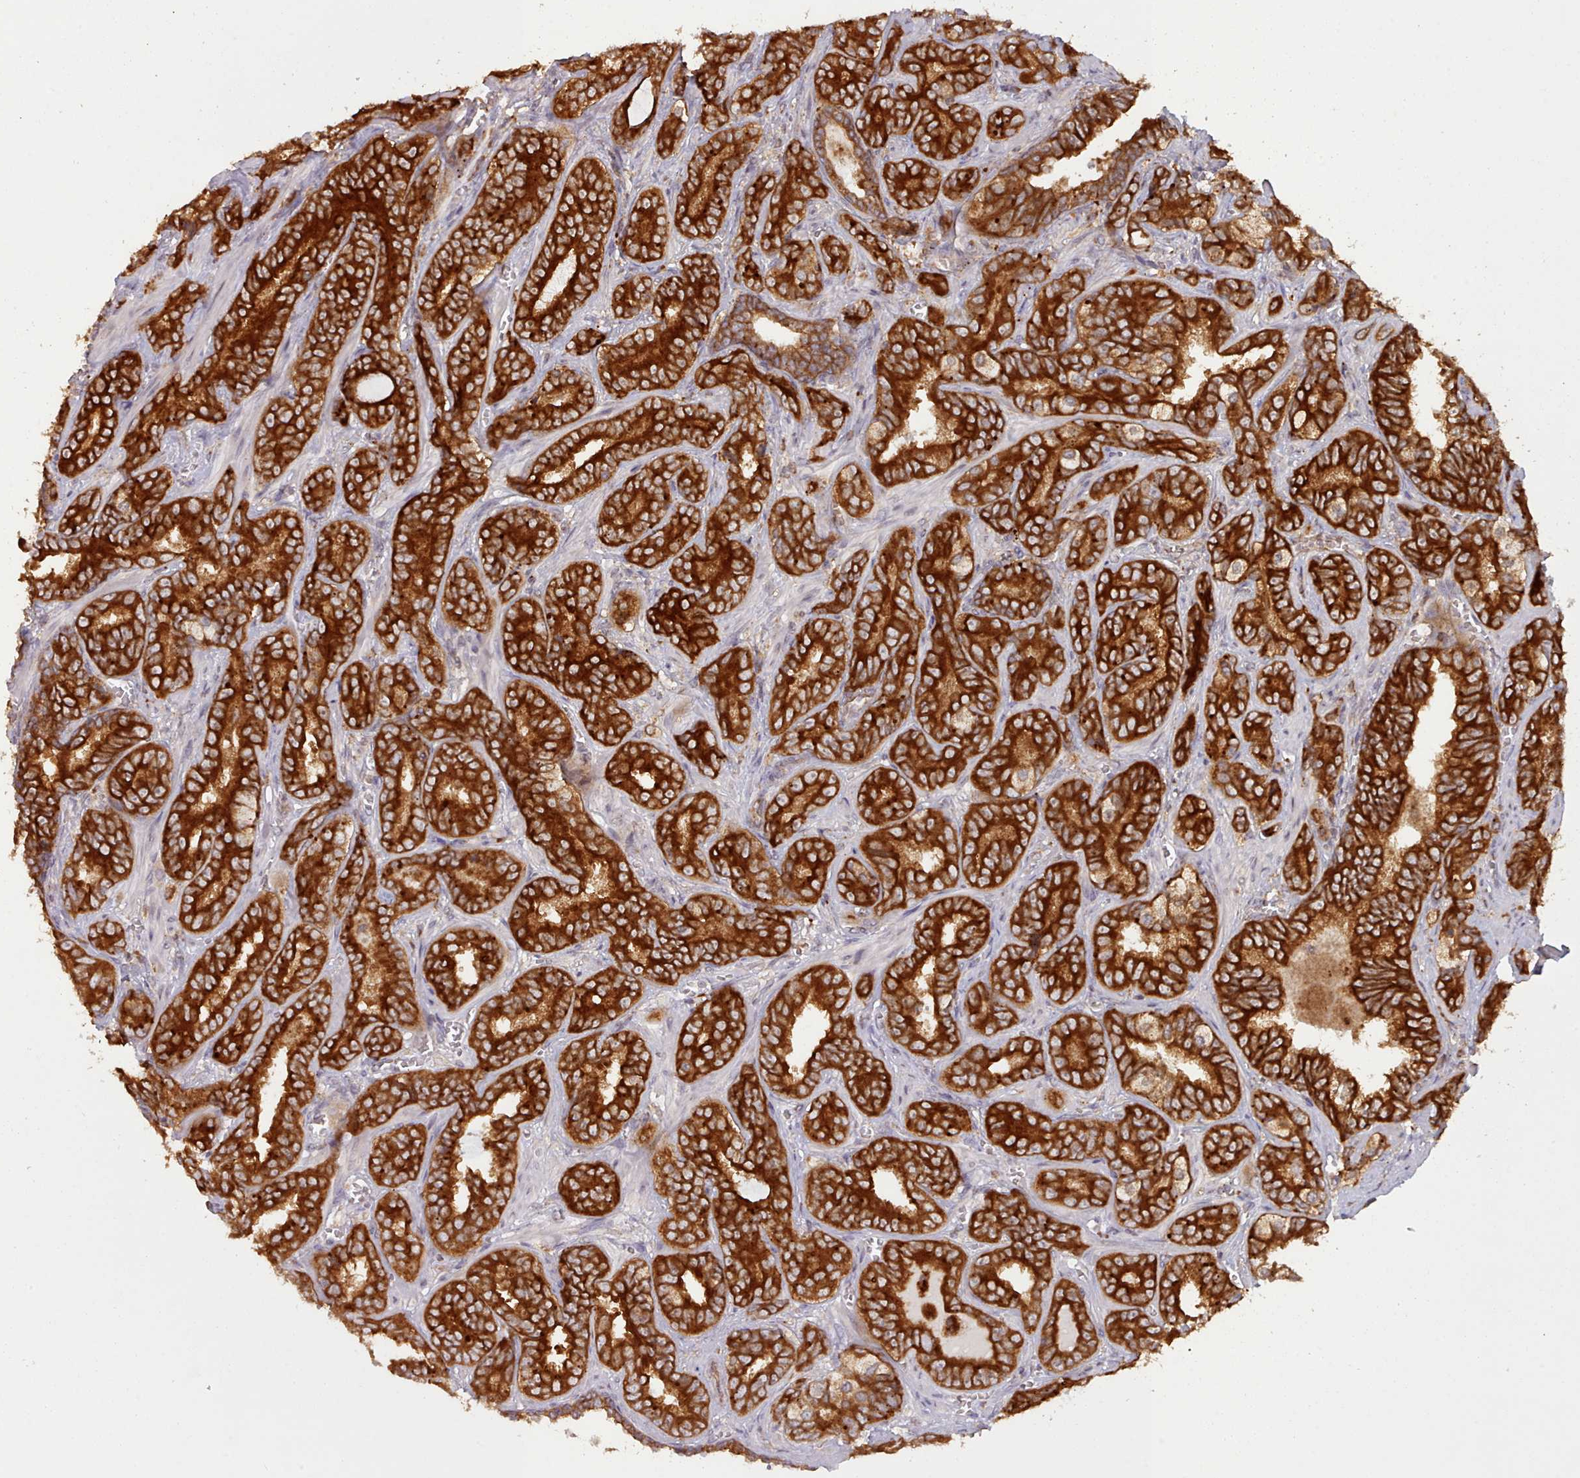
{"staining": {"intensity": "strong", "quantity": ">75%", "location": "cytoplasmic/membranous"}, "tissue": "prostate cancer", "cell_type": "Tumor cells", "image_type": "cancer", "snomed": [{"axis": "morphology", "description": "Adenocarcinoma, High grade"}, {"axis": "topography", "description": "Prostate"}], "caption": "A brown stain highlights strong cytoplasmic/membranous positivity of a protein in prostate cancer (high-grade adenocarcinoma) tumor cells.", "gene": "CRYBG1", "patient": {"sex": "male", "age": 67}}